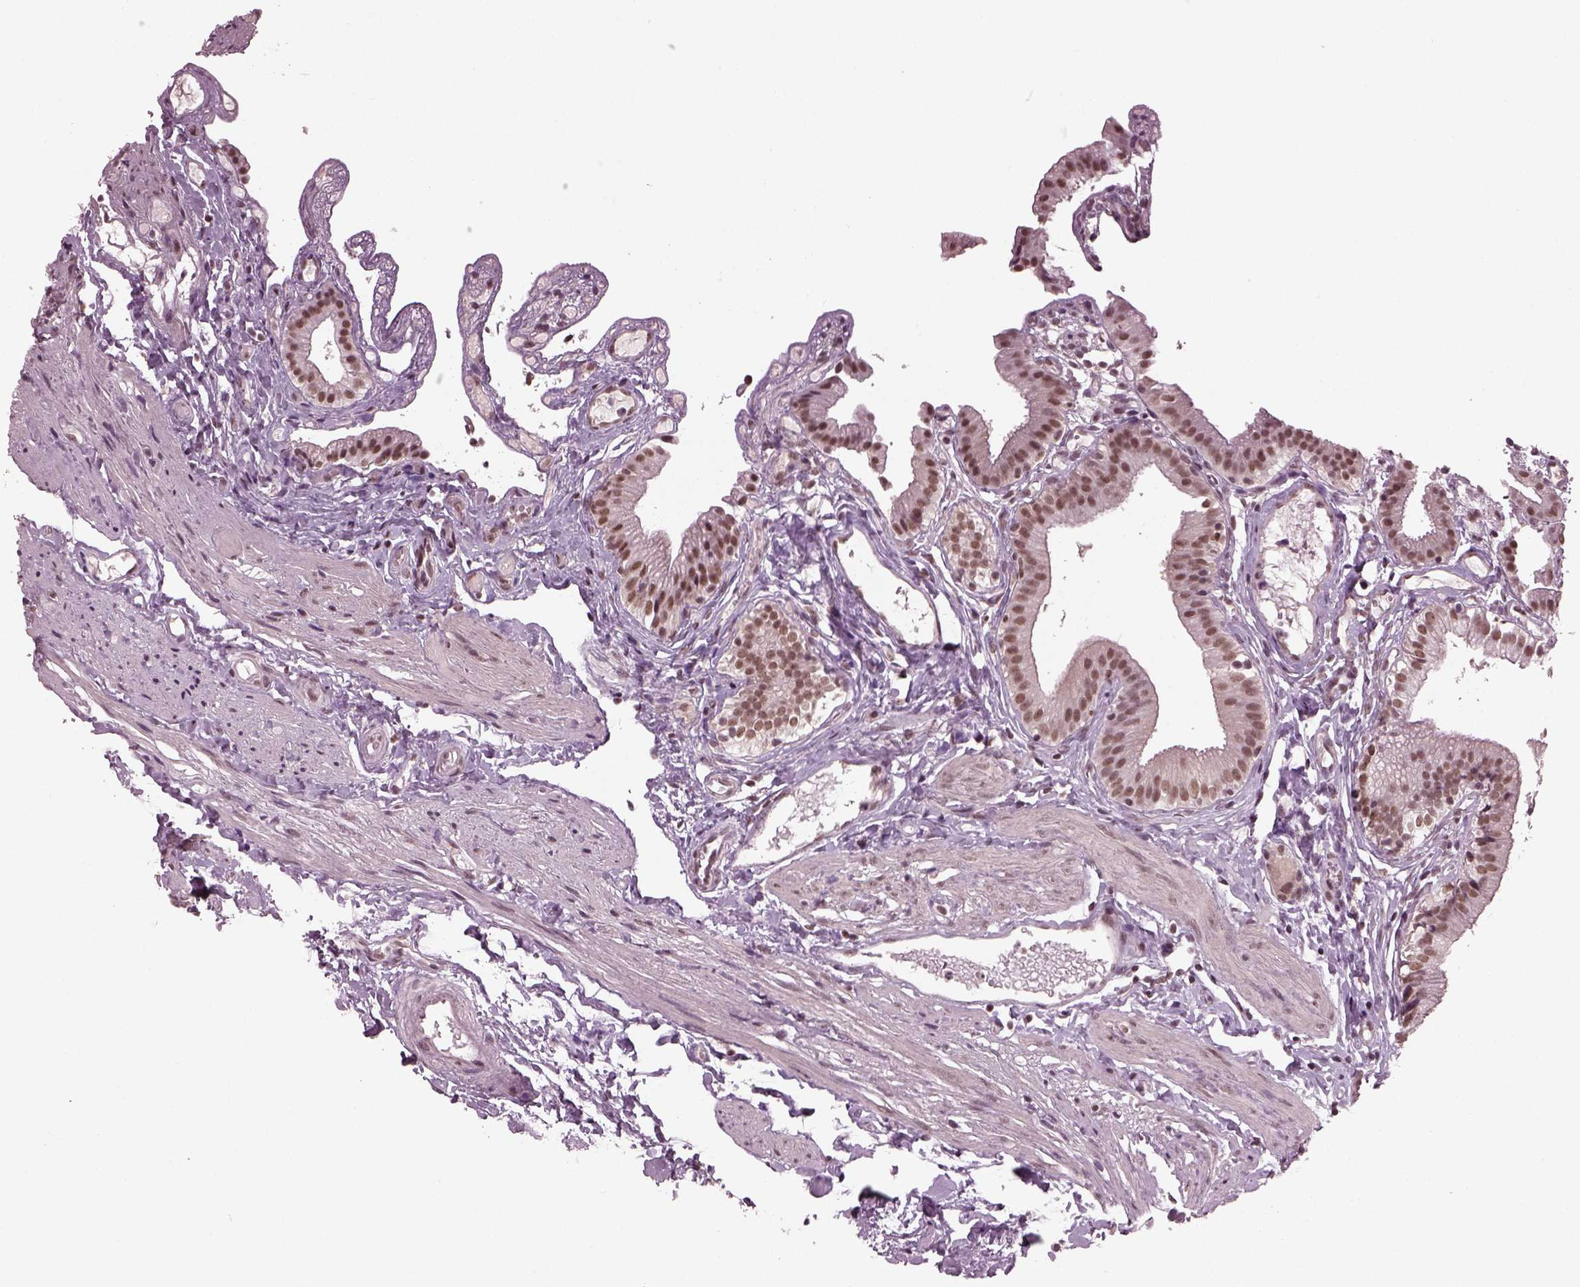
{"staining": {"intensity": "moderate", "quantity": ">75%", "location": "nuclear"}, "tissue": "gallbladder", "cell_type": "Glandular cells", "image_type": "normal", "snomed": [{"axis": "morphology", "description": "Normal tissue, NOS"}, {"axis": "topography", "description": "Gallbladder"}], "caption": "Unremarkable gallbladder displays moderate nuclear staining in about >75% of glandular cells.", "gene": "RUVBL2", "patient": {"sex": "female", "age": 47}}